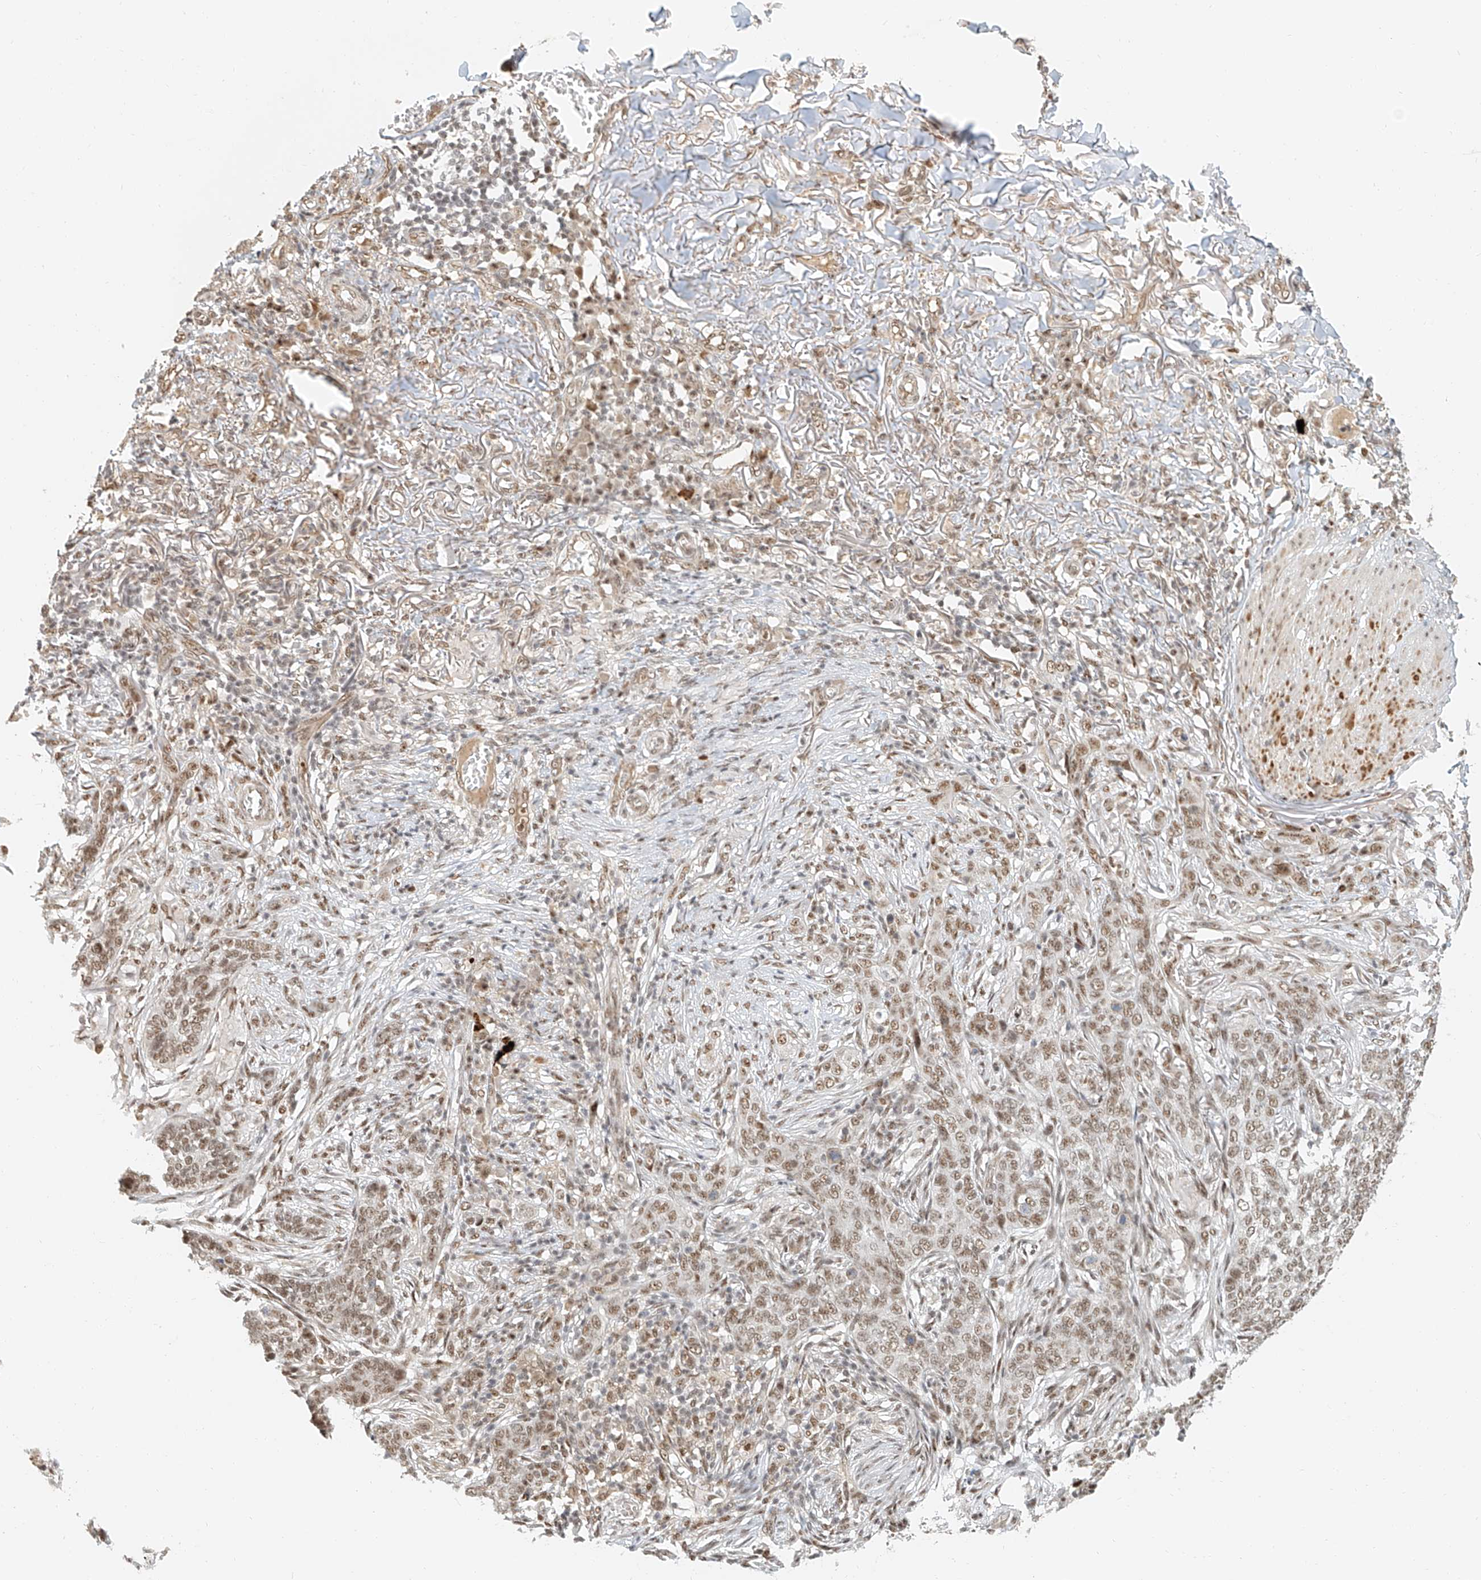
{"staining": {"intensity": "moderate", "quantity": ">75%", "location": "nuclear"}, "tissue": "skin cancer", "cell_type": "Tumor cells", "image_type": "cancer", "snomed": [{"axis": "morphology", "description": "Basal cell carcinoma"}, {"axis": "topography", "description": "Skin"}], "caption": "A micrograph showing moderate nuclear staining in about >75% of tumor cells in skin basal cell carcinoma, as visualized by brown immunohistochemical staining.", "gene": "CXorf58", "patient": {"sex": "male", "age": 85}}